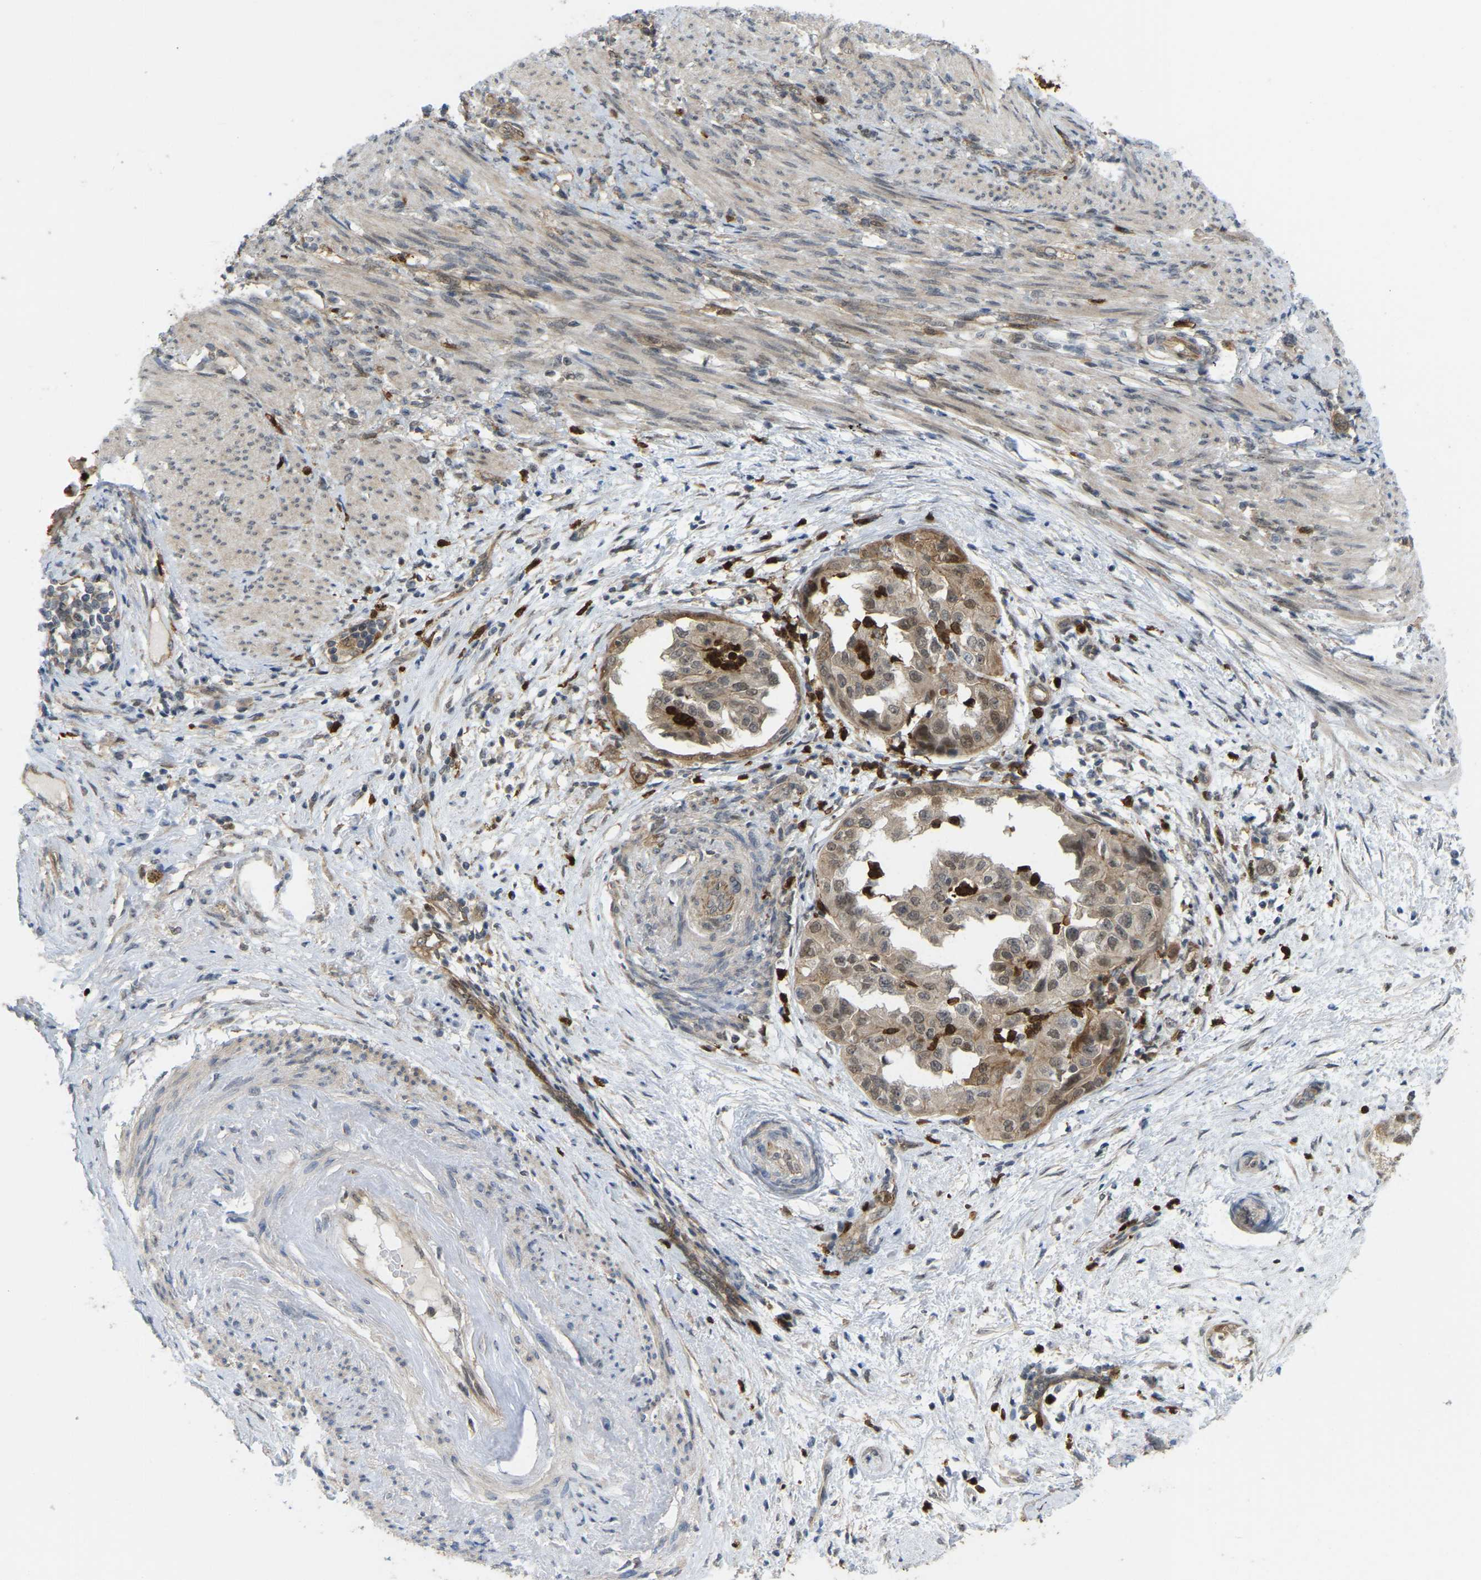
{"staining": {"intensity": "moderate", "quantity": ">75%", "location": "cytoplasmic/membranous,nuclear"}, "tissue": "endometrial cancer", "cell_type": "Tumor cells", "image_type": "cancer", "snomed": [{"axis": "morphology", "description": "Adenocarcinoma, NOS"}, {"axis": "topography", "description": "Endometrium"}], "caption": "Protein expression analysis of human endometrial cancer (adenocarcinoma) reveals moderate cytoplasmic/membranous and nuclear positivity in approximately >75% of tumor cells.", "gene": "SERPINB5", "patient": {"sex": "female", "age": 85}}